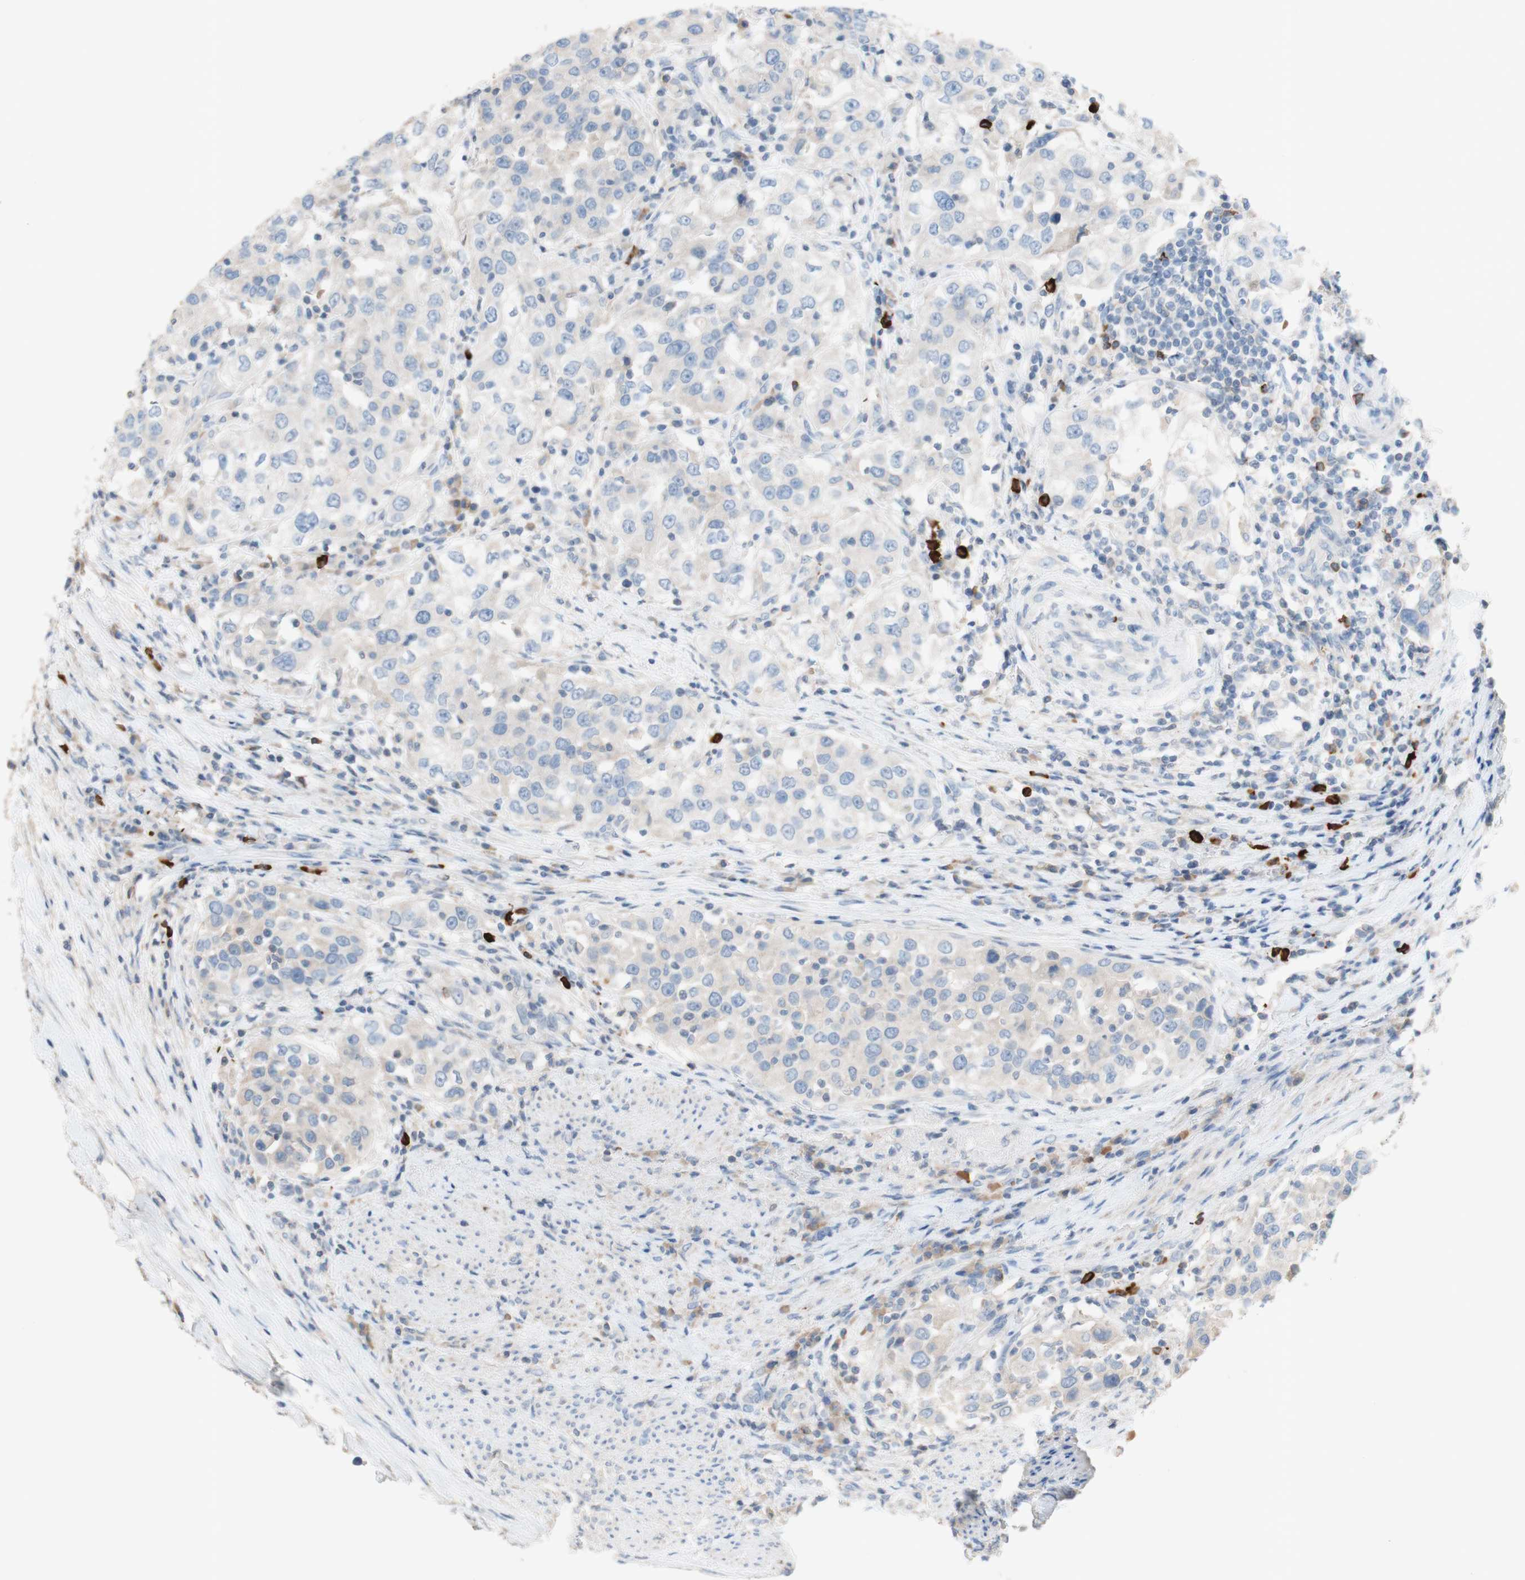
{"staining": {"intensity": "weak", "quantity": ">75%", "location": "cytoplasmic/membranous"}, "tissue": "urothelial cancer", "cell_type": "Tumor cells", "image_type": "cancer", "snomed": [{"axis": "morphology", "description": "Urothelial carcinoma, High grade"}, {"axis": "topography", "description": "Urinary bladder"}], "caption": "Human urothelial carcinoma (high-grade) stained for a protein (brown) reveals weak cytoplasmic/membranous positive positivity in about >75% of tumor cells.", "gene": "PACSIN1", "patient": {"sex": "female", "age": 80}}